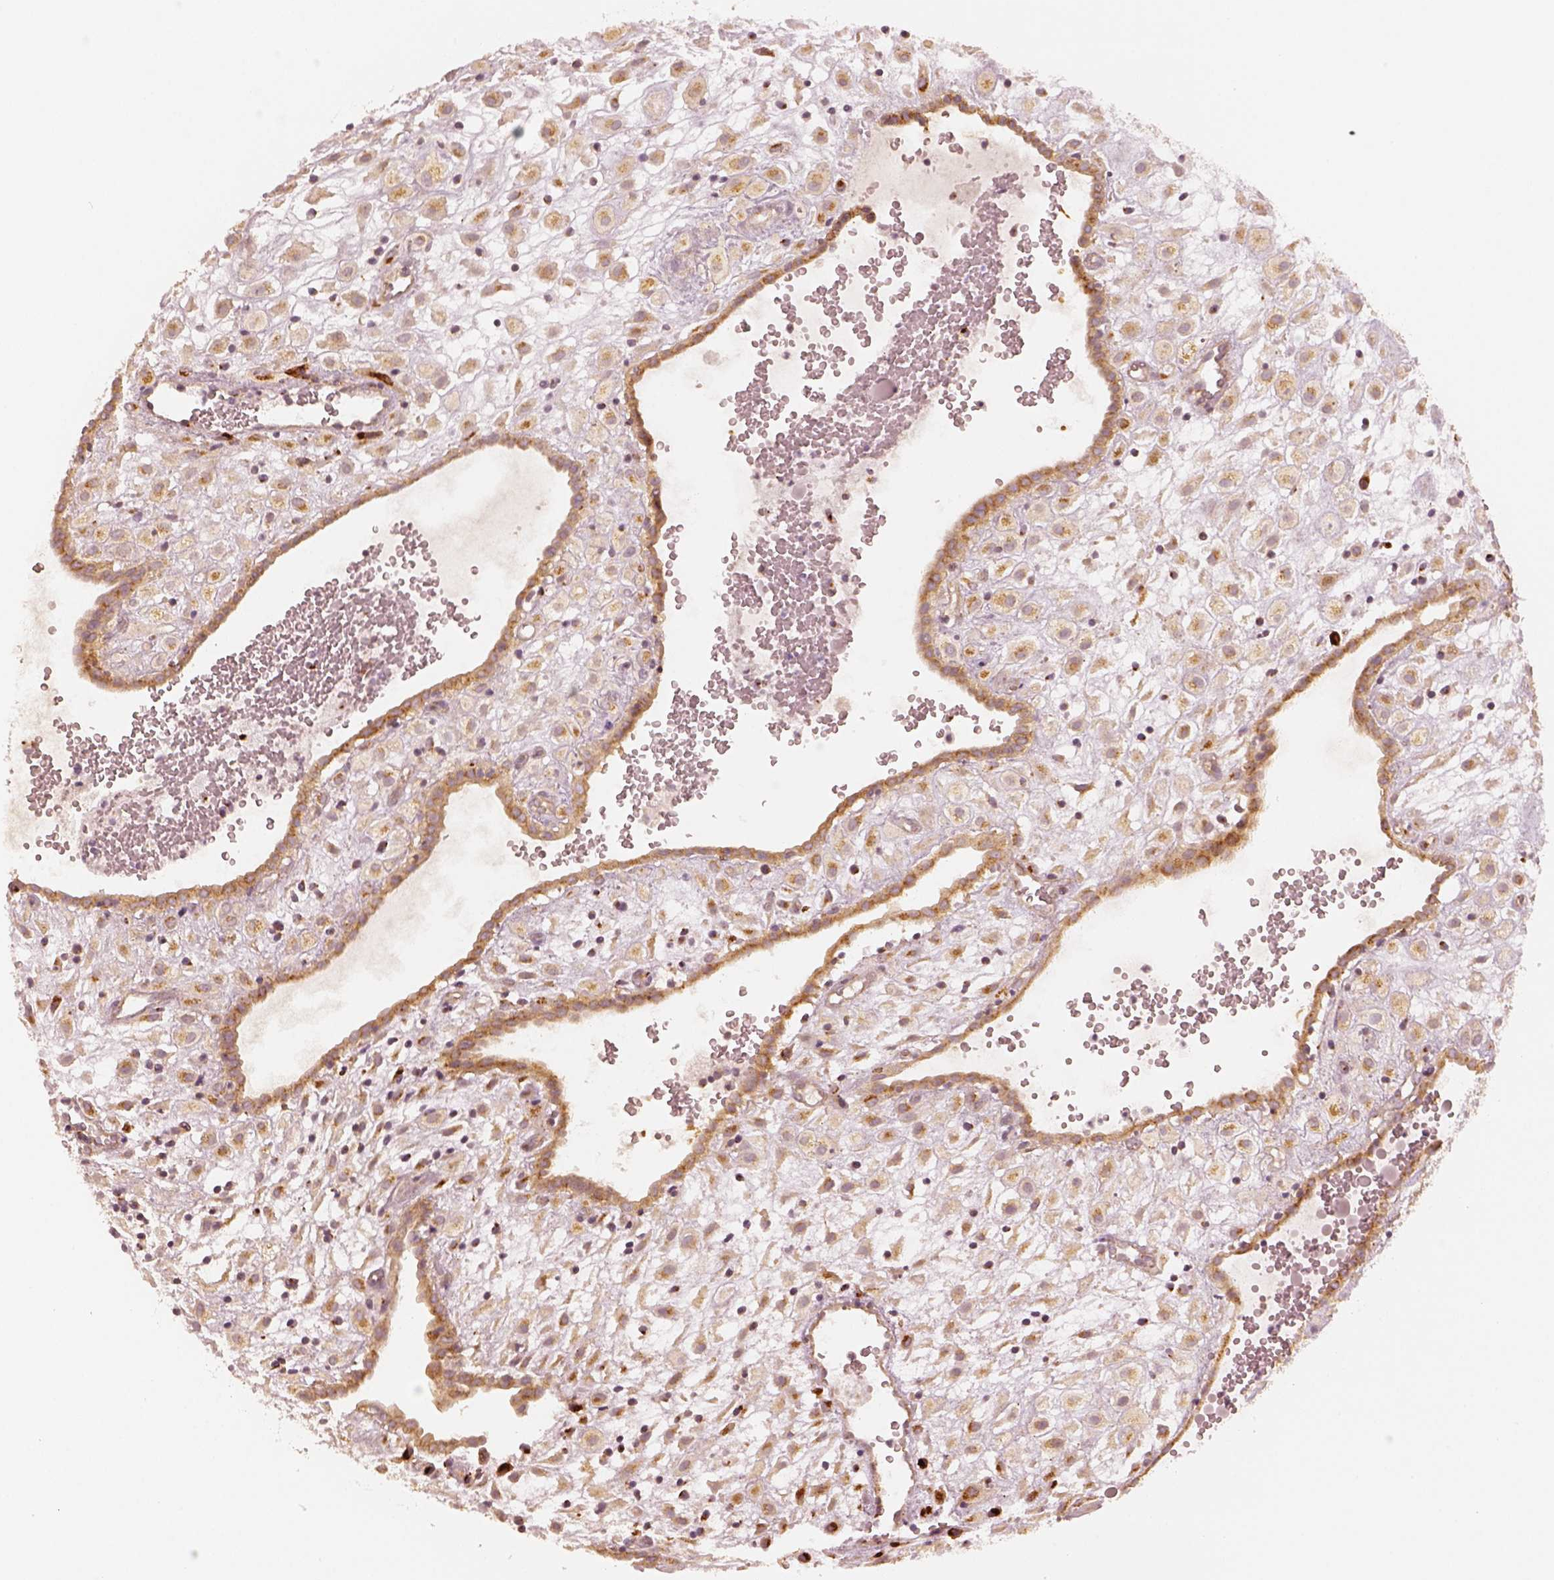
{"staining": {"intensity": "weak", "quantity": ">75%", "location": "cytoplasmic/membranous"}, "tissue": "placenta", "cell_type": "Decidual cells", "image_type": "normal", "snomed": [{"axis": "morphology", "description": "Normal tissue, NOS"}, {"axis": "topography", "description": "Placenta"}], "caption": "Protein expression analysis of normal placenta demonstrates weak cytoplasmic/membranous positivity in about >75% of decidual cells.", "gene": "GORASP2", "patient": {"sex": "female", "age": 24}}